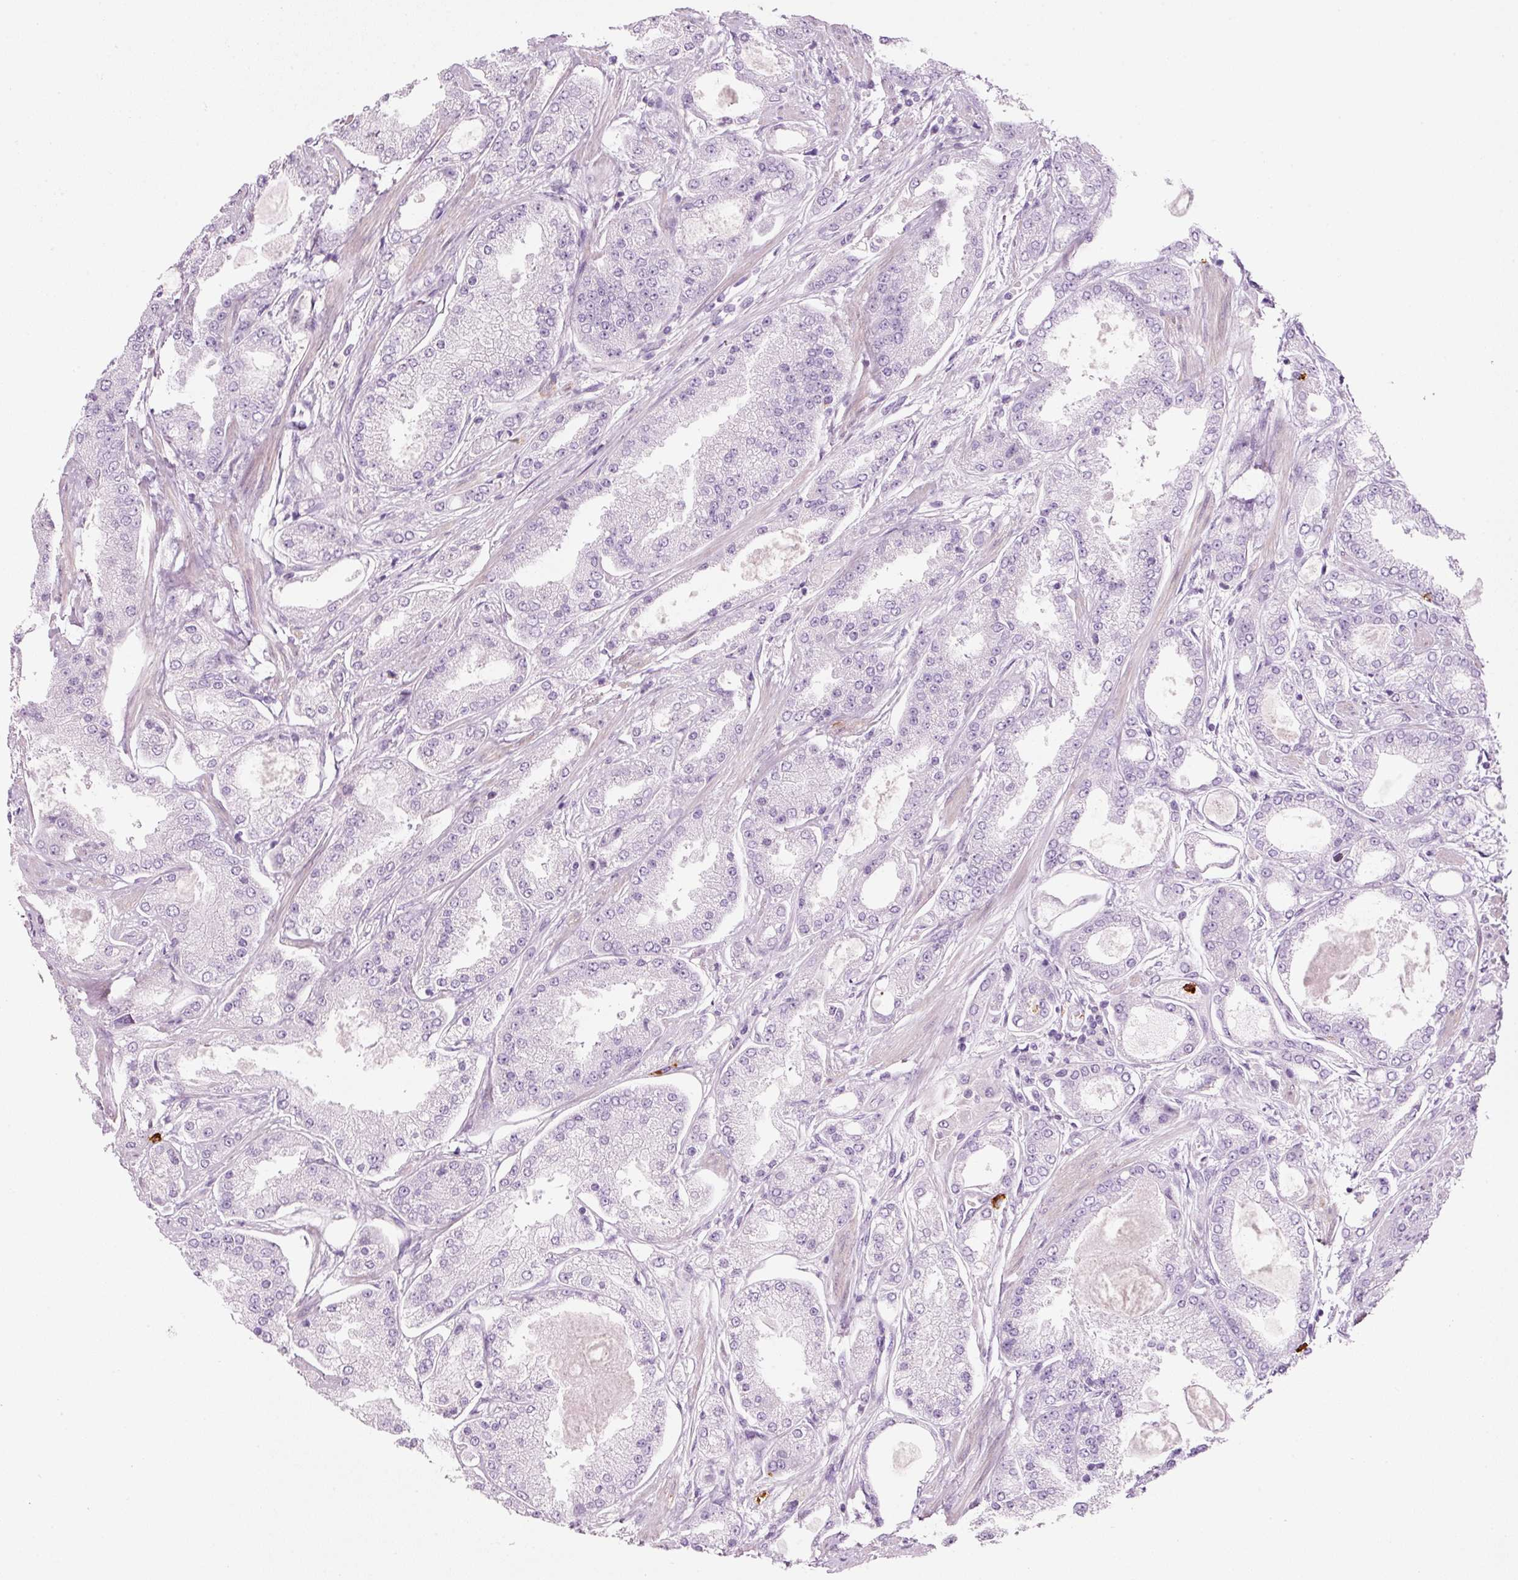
{"staining": {"intensity": "negative", "quantity": "none", "location": "none"}, "tissue": "prostate cancer", "cell_type": "Tumor cells", "image_type": "cancer", "snomed": [{"axis": "morphology", "description": "Adenocarcinoma, High grade"}, {"axis": "topography", "description": "Prostate"}], "caption": "An immunohistochemistry photomicrograph of prostate adenocarcinoma (high-grade) is shown. There is no staining in tumor cells of prostate adenocarcinoma (high-grade).", "gene": "MAP3K3", "patient": {"sex": "male", "age": 69}}